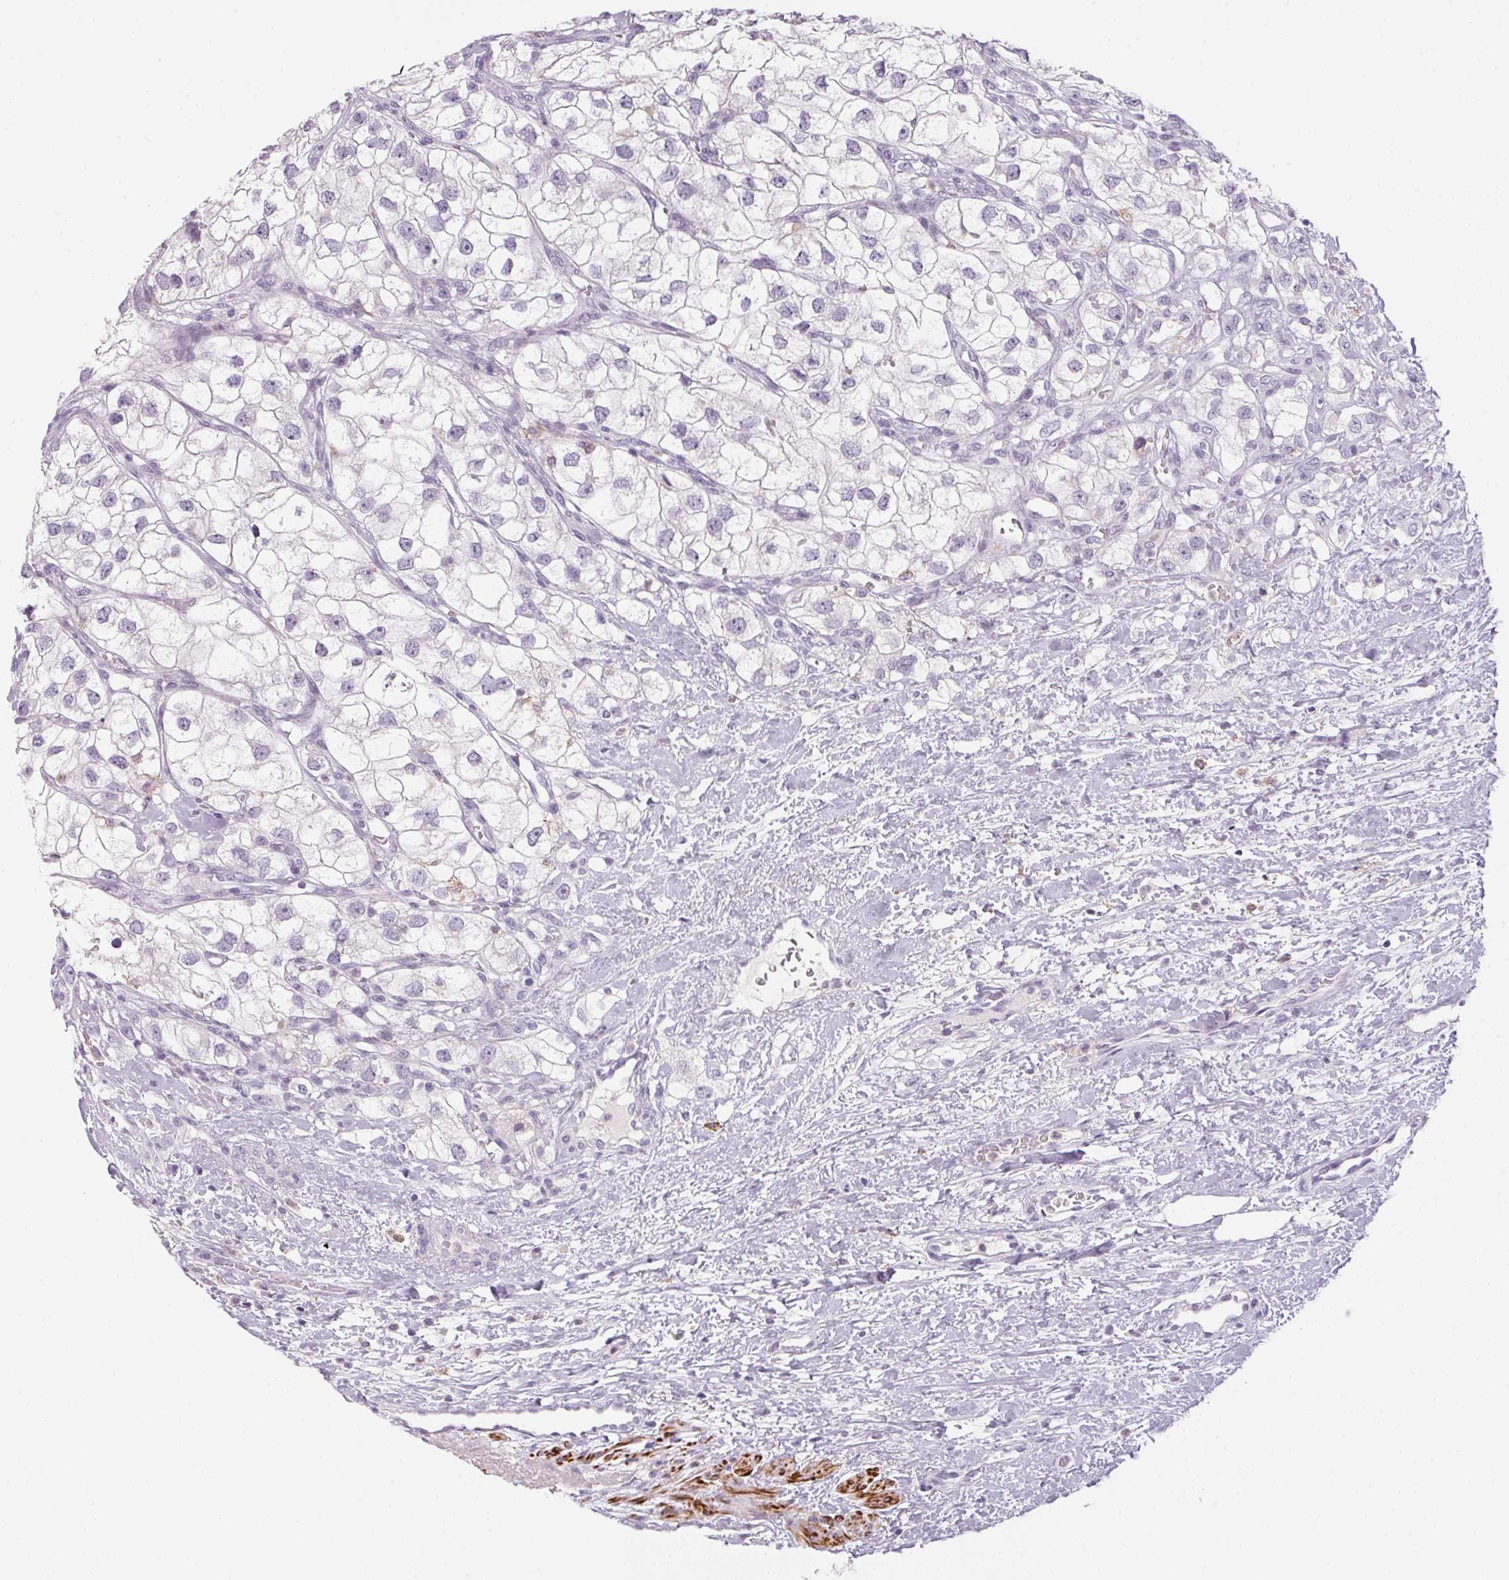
{"staining": {"intensity": "negative", "quantity": "none", "location": "none"}, "tissue": "renal cancer", "cell_type": "Tumor cells", "image_type": "cancer", "snomed": [{"axis": "morphology", "description": "Adenocarcinoma, NOS"}, {"axis": "topography", "description": "Kidney"}], "caption": "A high-resolution image shows immunohistochemistry staining of renal adenocarcinoma, which demonstrates no significant expression in tumor cells.", "gene": "ECPAS", "patient": {"sex": "male", "age": 59}}